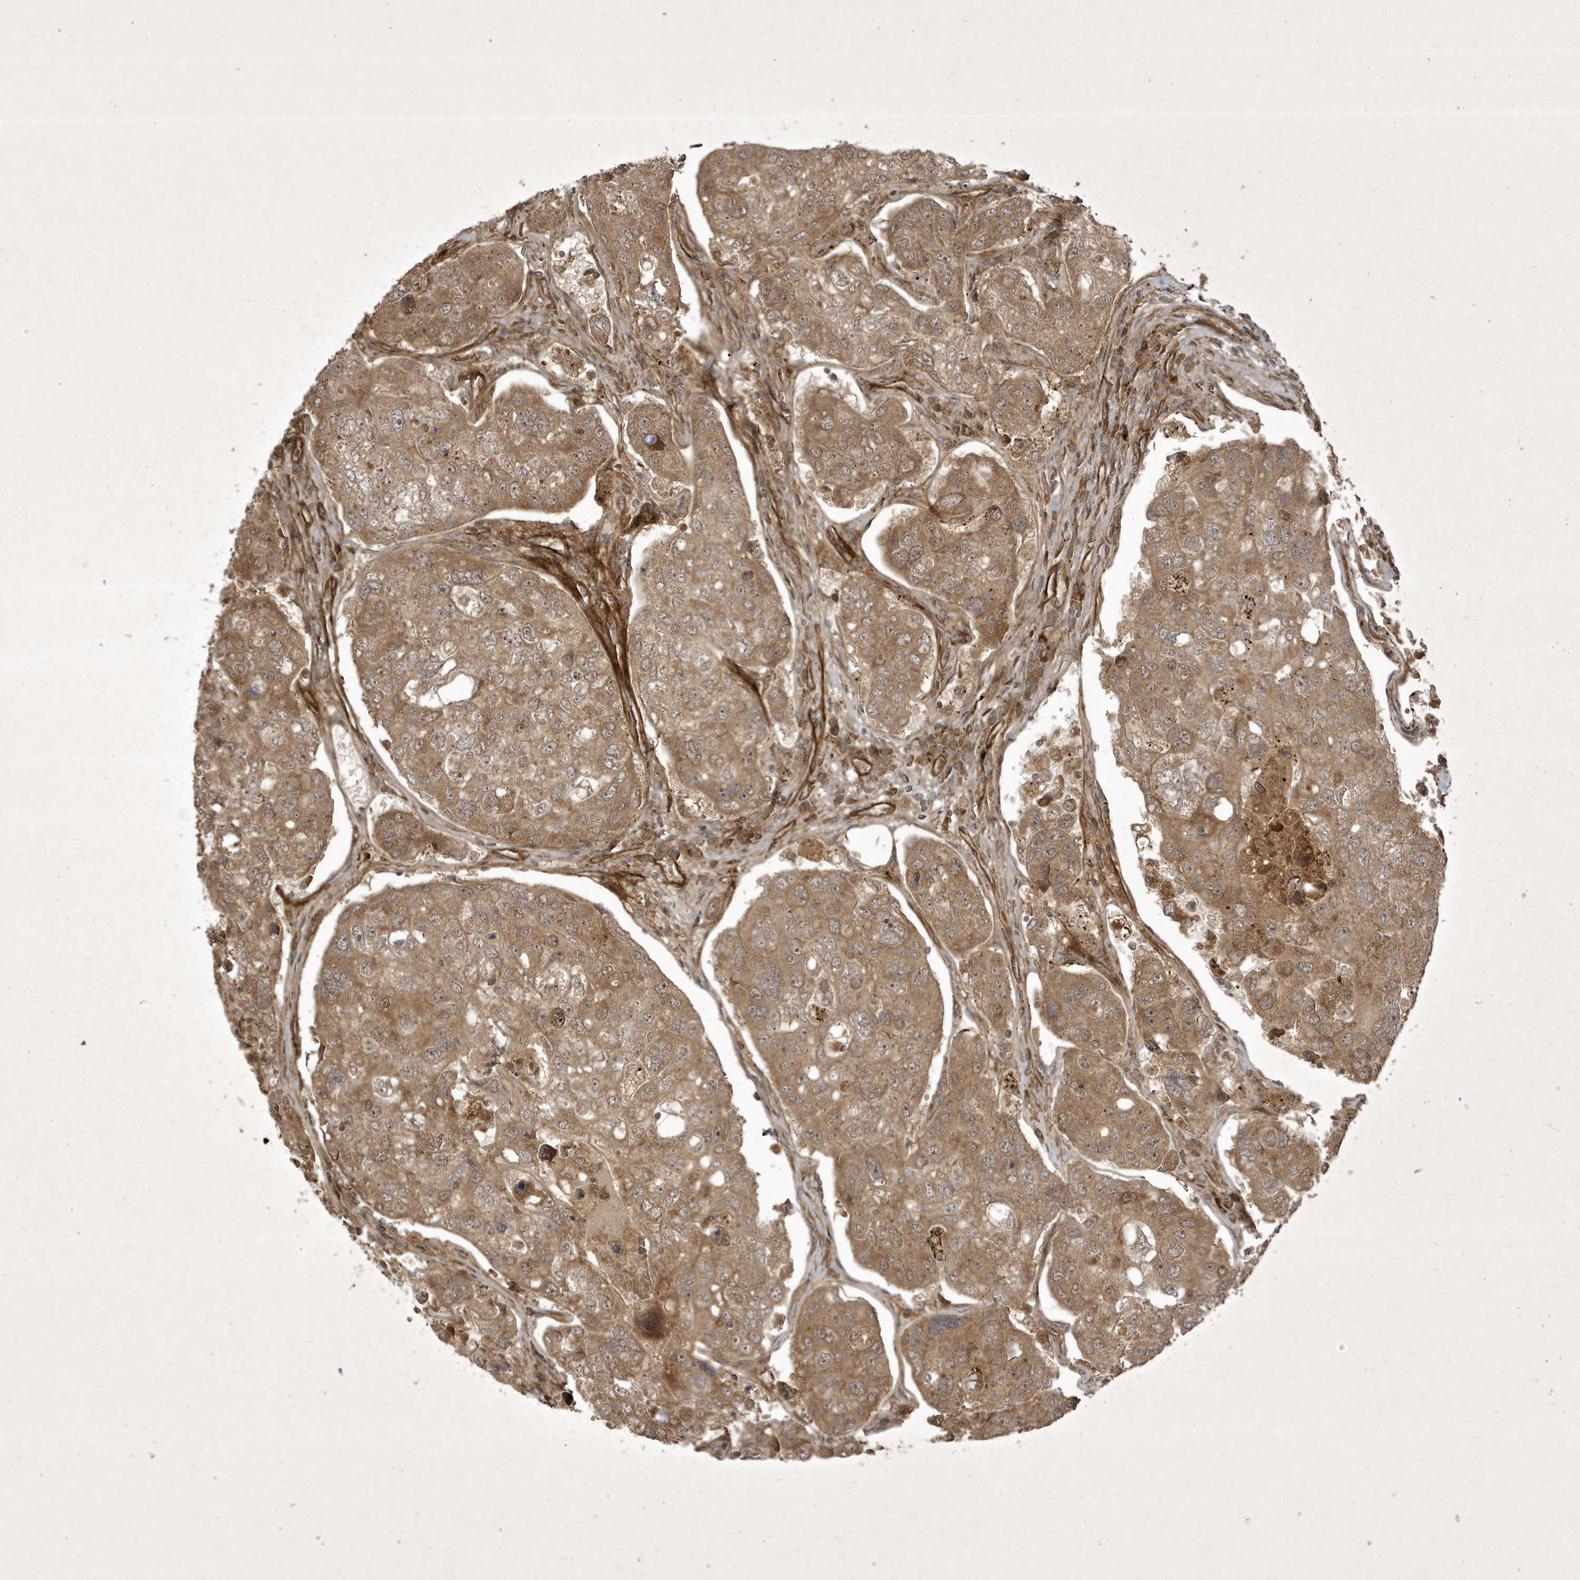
{"staining": {"intensity": "moderate", "quantity": ">75%", "location": "cytoplasmic/membranous,nuclear"}, "tissue": "urothelial cancer", "cell_type": "Tumor cells", "image_type": "cancer", "snomed": [{"axis": "morphology", "description": "Urothelial carcinoma, High grade"}, {"axis": "topography", "description": "Lymph node"}, {"axis": "topography", "description": "Urinary bladder"}], "caption": "Immunohistochemistry (IHC) staining of urothelial carcinoma (high-grade), which displays medium levels of moderate cytoplasmic/membranous and nuclear staining in about >75% of tumor cells indicating moderate cytoplasmic/membranous and nuclear protein staining. The staining was performed using DAB (3,3'-diaminobenzidine) (brown) for protein detection and nuclei were counterstained in hematoxylin (blue).", "gene": "FAM83C", "patient": {"sex": "male", "age": 51}}